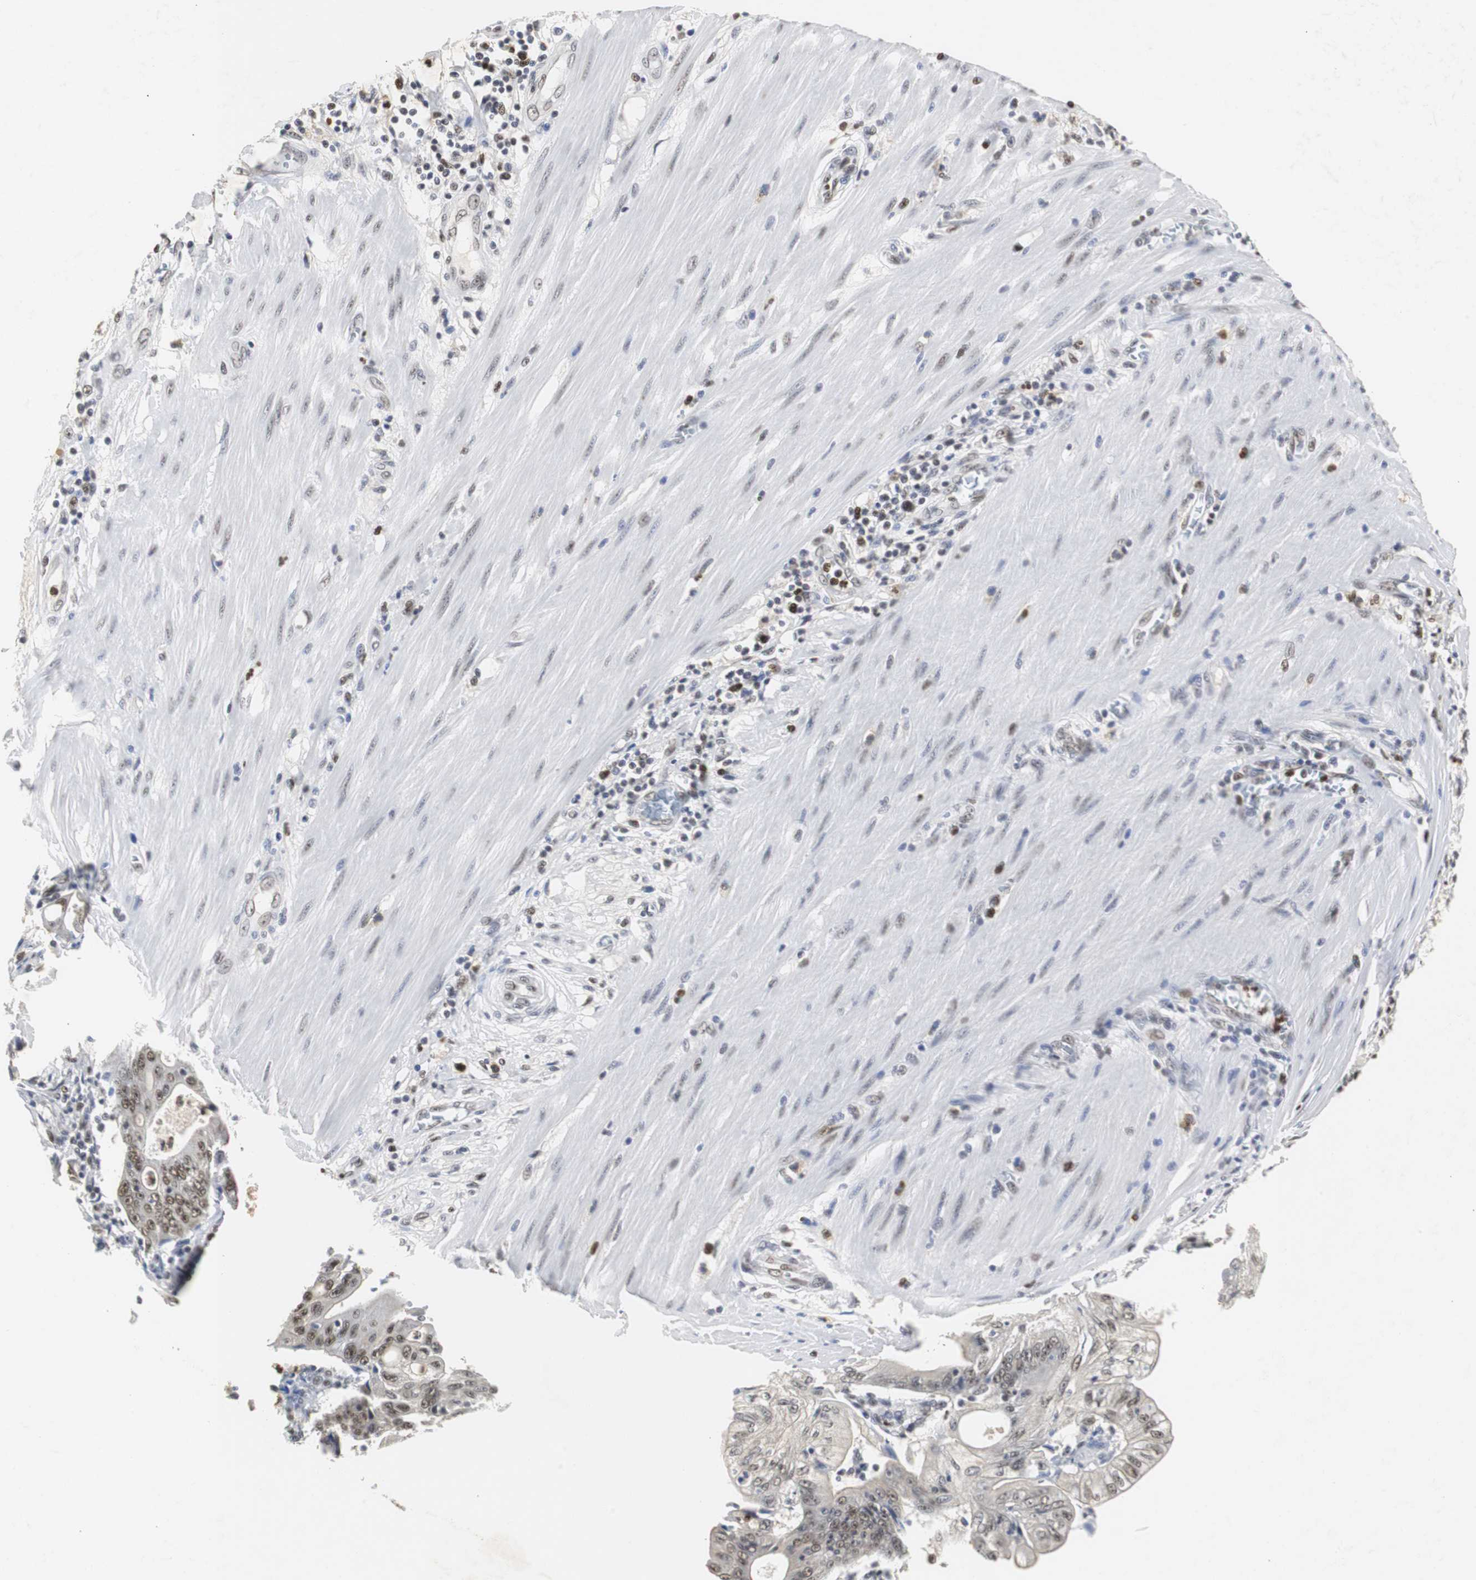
{"staining": {"intensity": "moderate", "quantity": "25%-75%", "location": "nuclear"}, "tissue": "pancreatic cancer", "cell_type": "Tumor cells", "image_type": "cancer", "snomed": [{"axis": "morphology", "description": "Normal tissue, NOS"}, {"axis": "topography", "description": "Lymph node"}], "caption": "This micrograph reveals immunohistochemistry staining of human pancreatic cancer, with medium moderate nuclear positivity in approximately 25%-75% of tumor cells.", "gene": "ZFC3H1", "patient": {"sex": "male", "age": 62}}